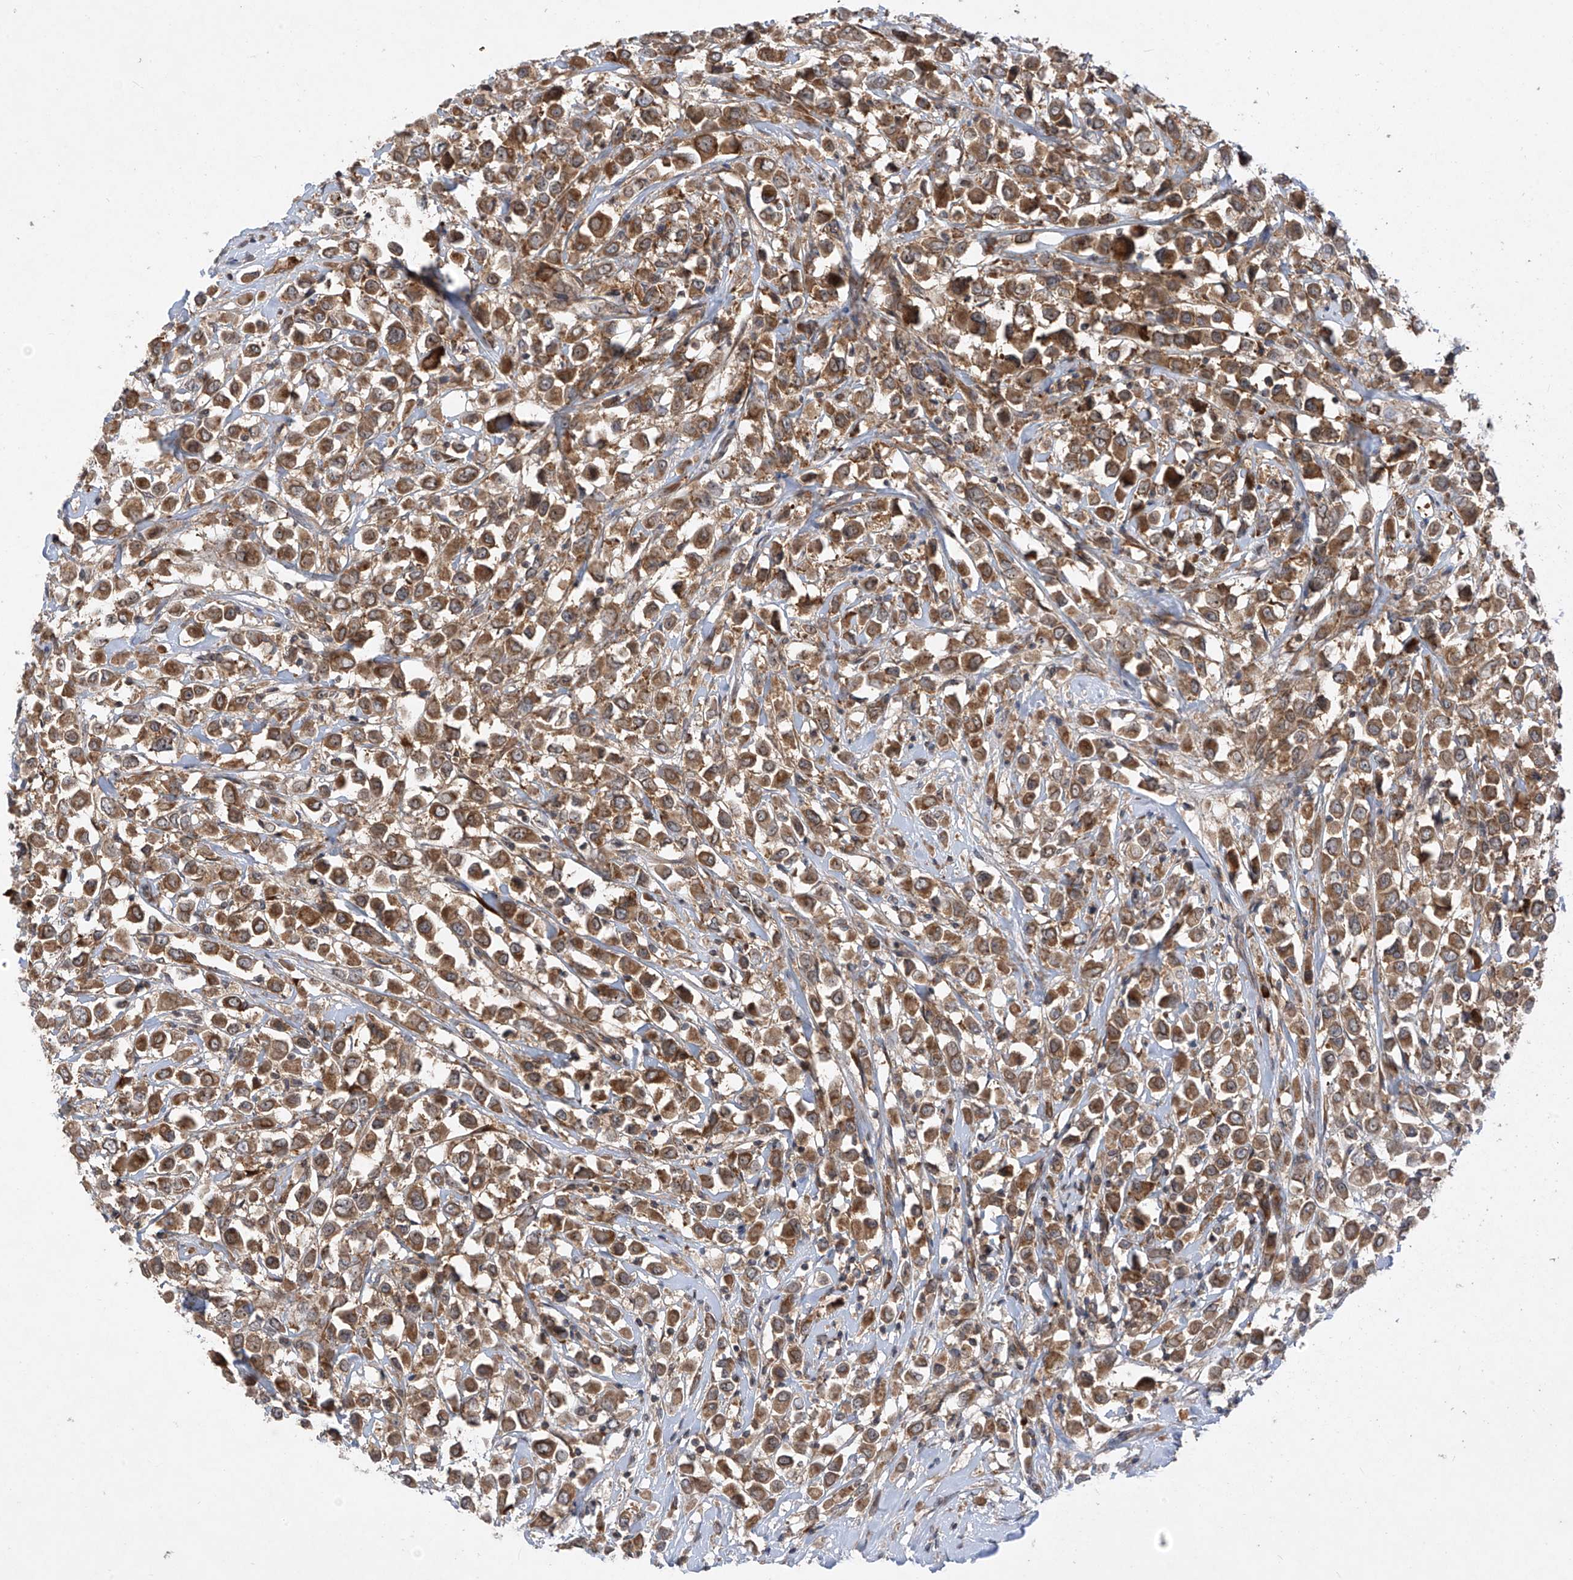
{"staining": {"intensity": "moderate", "quantity": ">75%", "location": "cytoplasmic/membranous"}, "tissue": "breast cancer", "cell_type": "Tumor cells", "image_type": "cancer", "snomed": [{"axis": "morphology", "description": "Duct carcinoma"}, {"axis": "topography", "description": "Breast"}], "caption": "Invasive ductal carcinoma (breast) stained with a protein marker shows moderate staining in tumor cells.", "gene": "RPL34", "patient": {"sex": "female", "age": 61}}